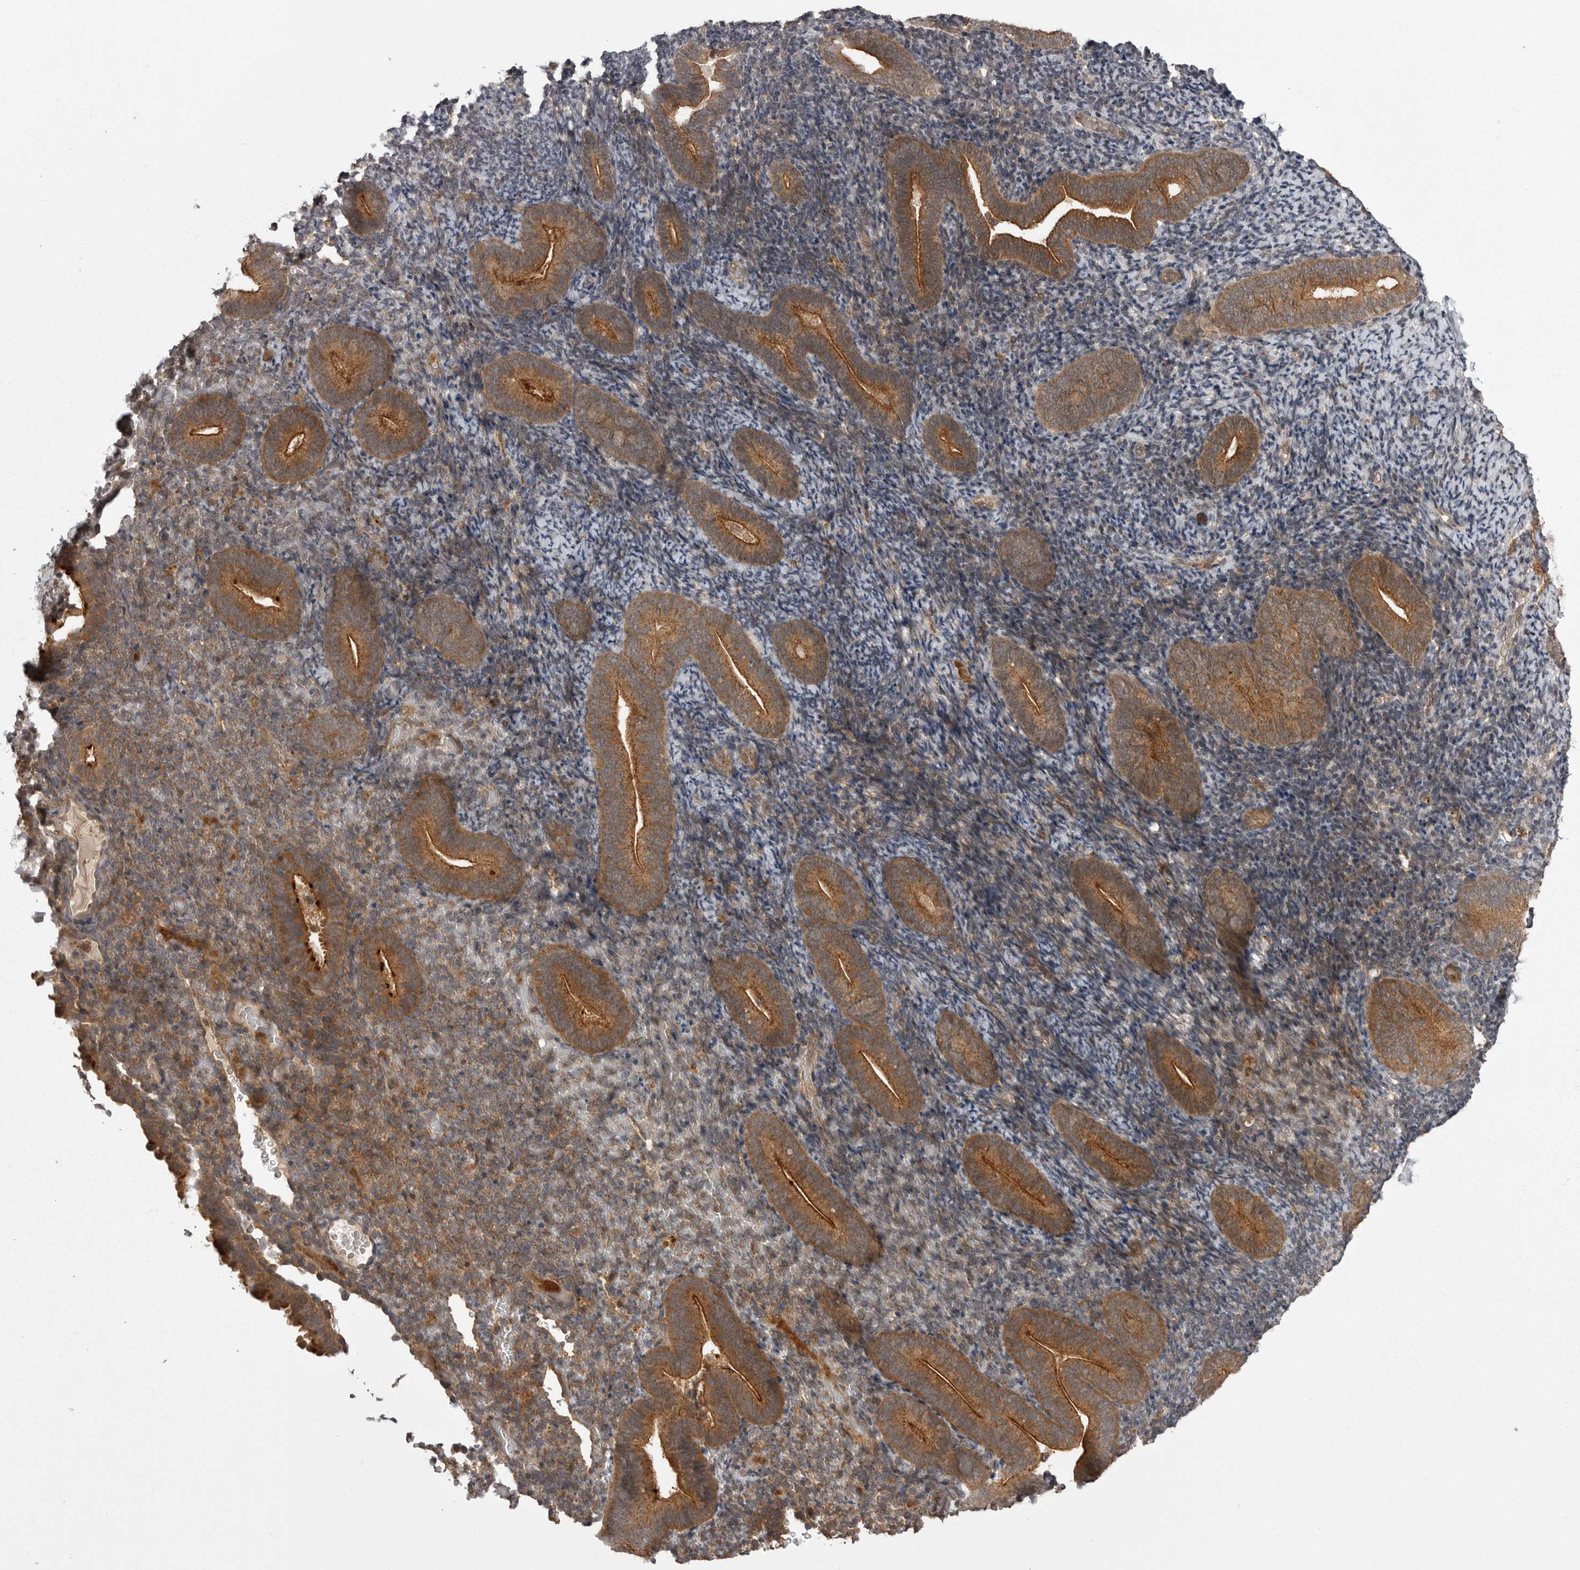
{"staining": {"intensity": "moderate", "quantity": "<25%", "location": "cytoplasmic/membranous"}, "tissue": "endometrium", "cell_type": "Cells in endometrial stroma", "image_type": "normal", "snomed": [{"axis": "morphology", "description": "Normal tissue, NOS"}, {"axis": "topography", "description": "Endometrium"}], "caption": "The micrograph demonstrates immunohistochemical staining of benign endometrium. There is moderate cytoplasmic/membranous positivity is appreciated in about <25% of cells in endometrial stroma. The staining is performed using DAB brown chromogen to label protein expression. The nuclei are counter-stained blue using hematoxylin.", "gene": "STK24", "patient": {"sex": "female", "age": 51}}